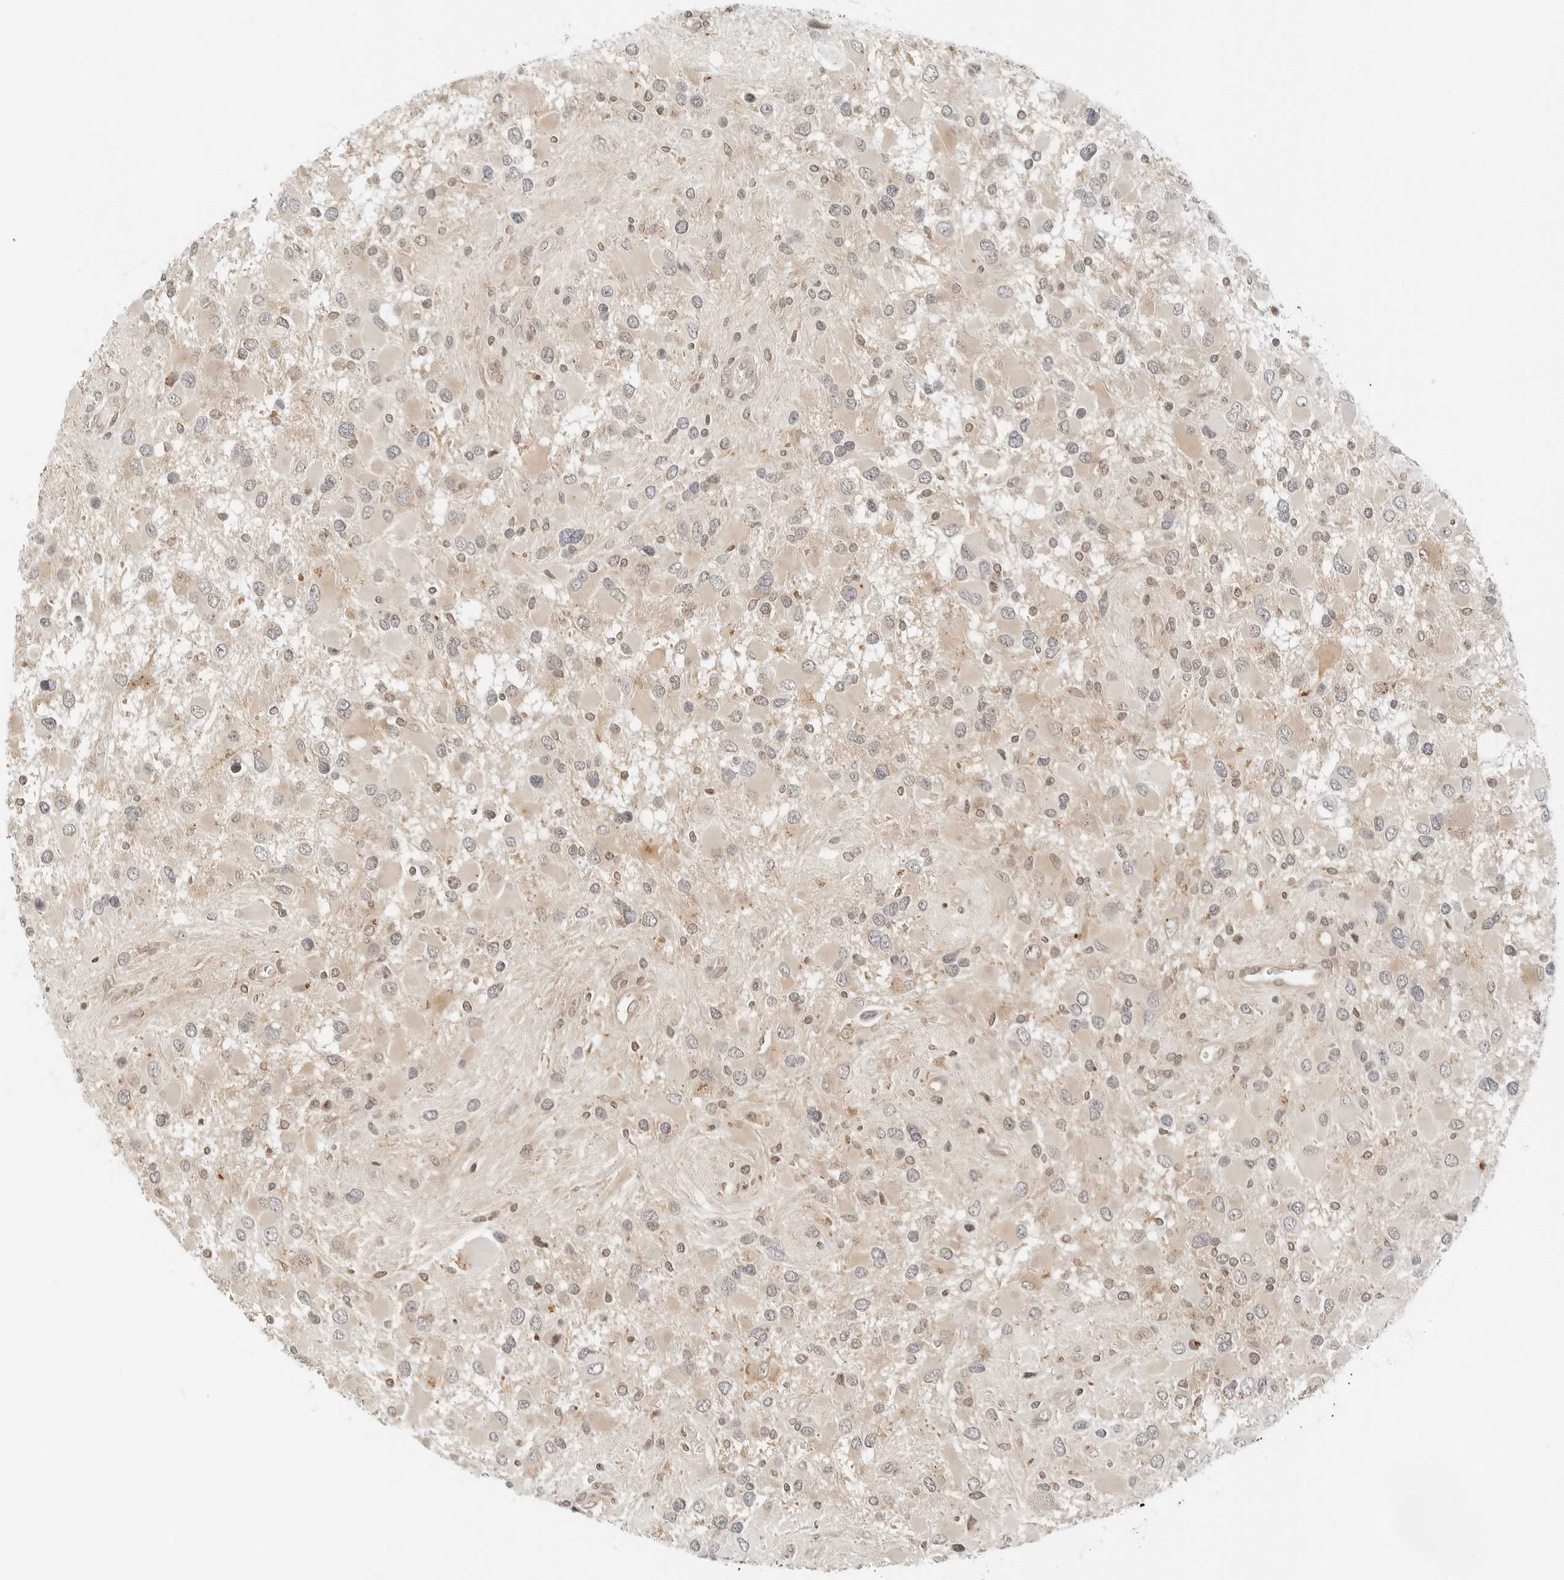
{"staining": {"intensity": "weak", "quantity": "<25%", "location": "cytoplasmic/membranous,nuclear"}, "tissue": "glioma", "cell_type": "Tumor cells", "image_type": "cancer", "snomed": [{"axis": "morphology", "description": "Glioma, malignant, High grade"}, {"axis": "topography", "description": "Brain"}], "caption": "The IHC photomicrograph has no significant expression in tumor cells of glioma tissue.", "gene": "IQCC", "patient": {"sex": "male", "age": 53}}